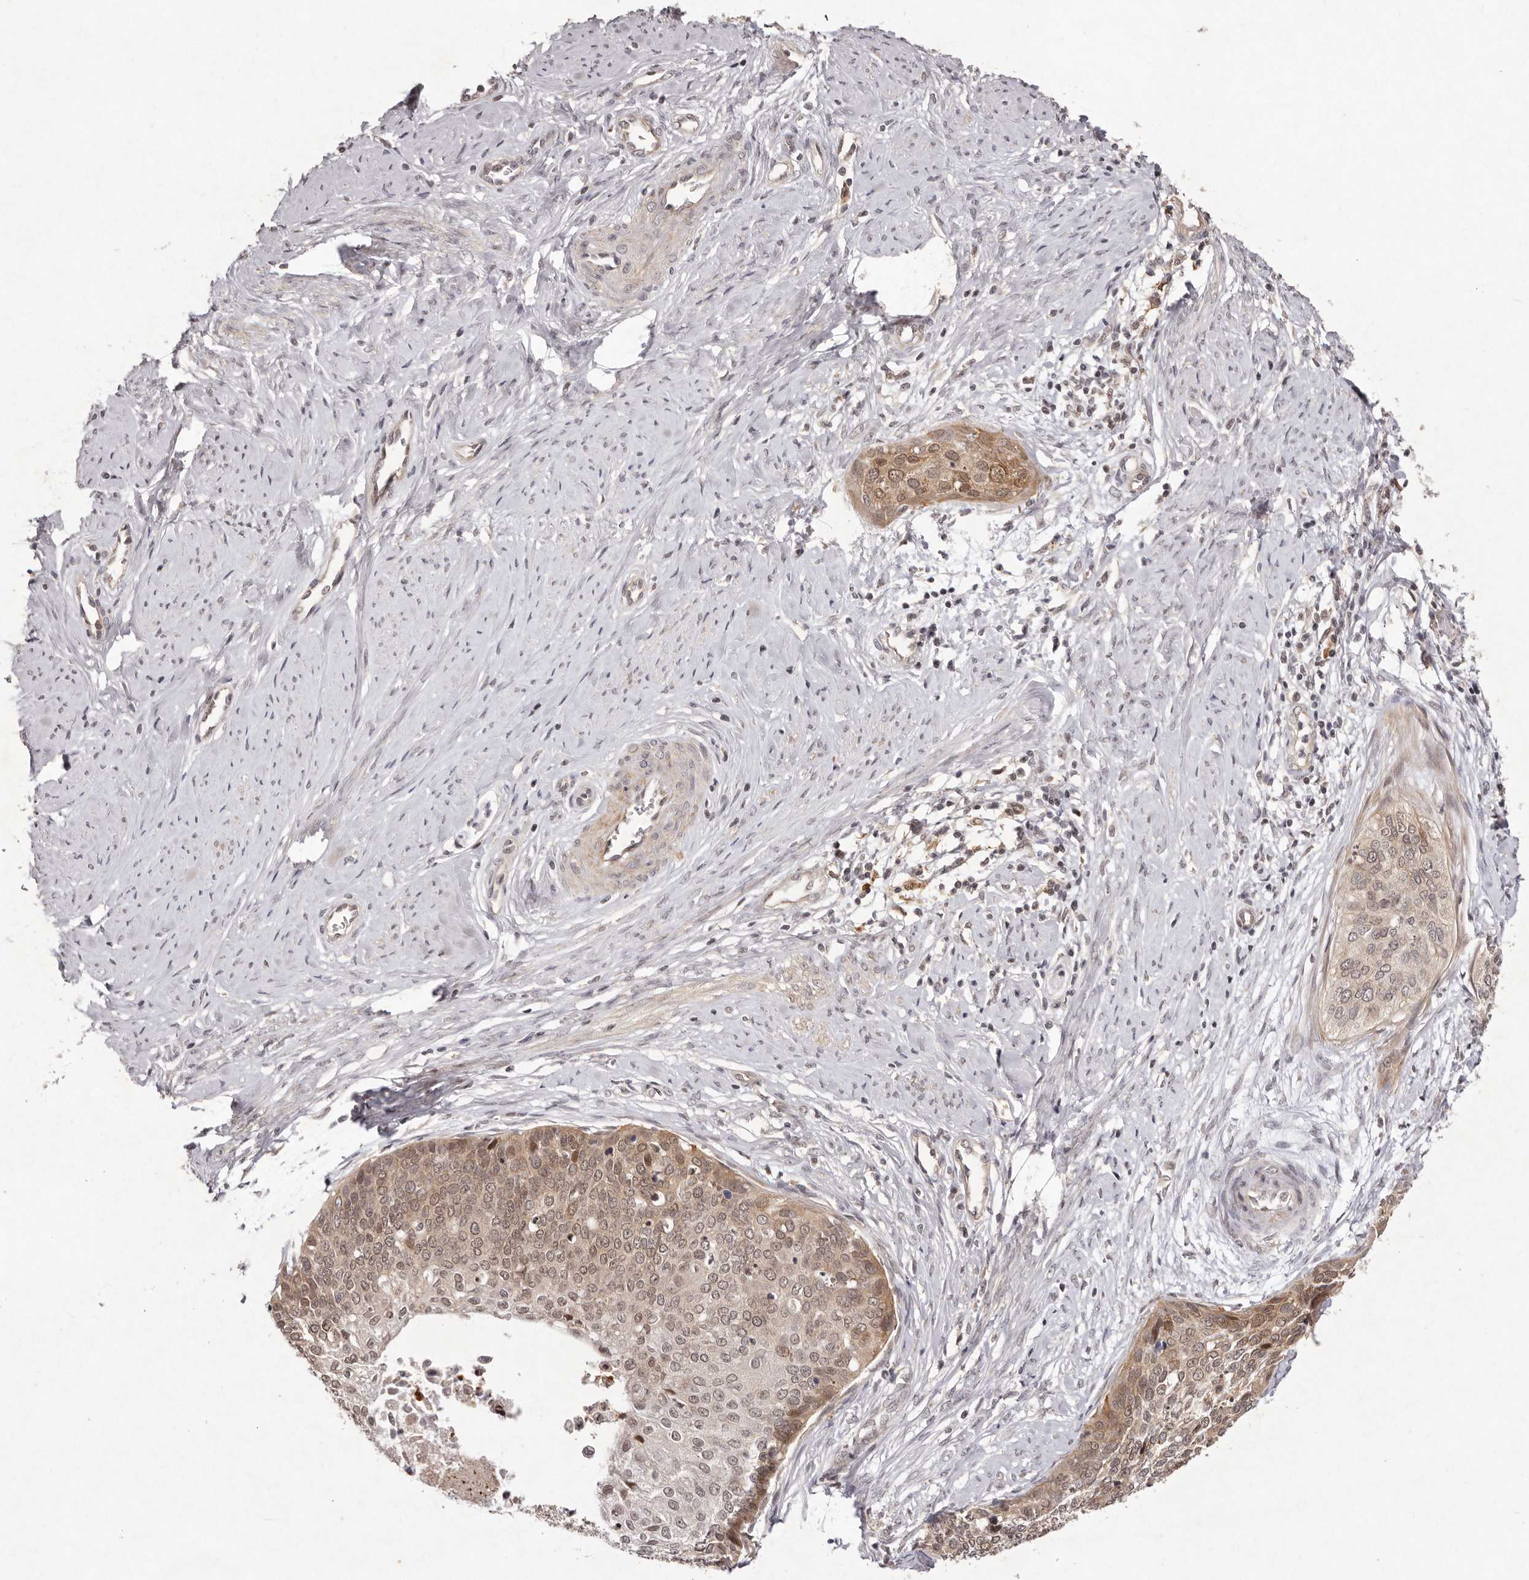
{"staining": {"intensity": "moderate", "quantity": ">75%", "location": "cytoplasmic/membranous,nuclear"}, "tissue": "cervical cancer", "cell_type": "Tumor cells", "image_type": "cancer", "snomed": [{"axis": "morphology", "description": "Squamous cell carcinoma, NOS"}, {"axis": "topography", "description": "Cervix"}], "caption": "Brown immunohistochemical staining in cervical squamous cell carcinoma reveals moderate cytoplasmic/membranous and nuclear staining in about >75% of tumor cells. (DAB (3,3'-diaminobenzidine) IHC, brown staining for protein, blue staining for nuclei).", "gene": "BUD31", "patient": {"sex": "female", "age": 37}}